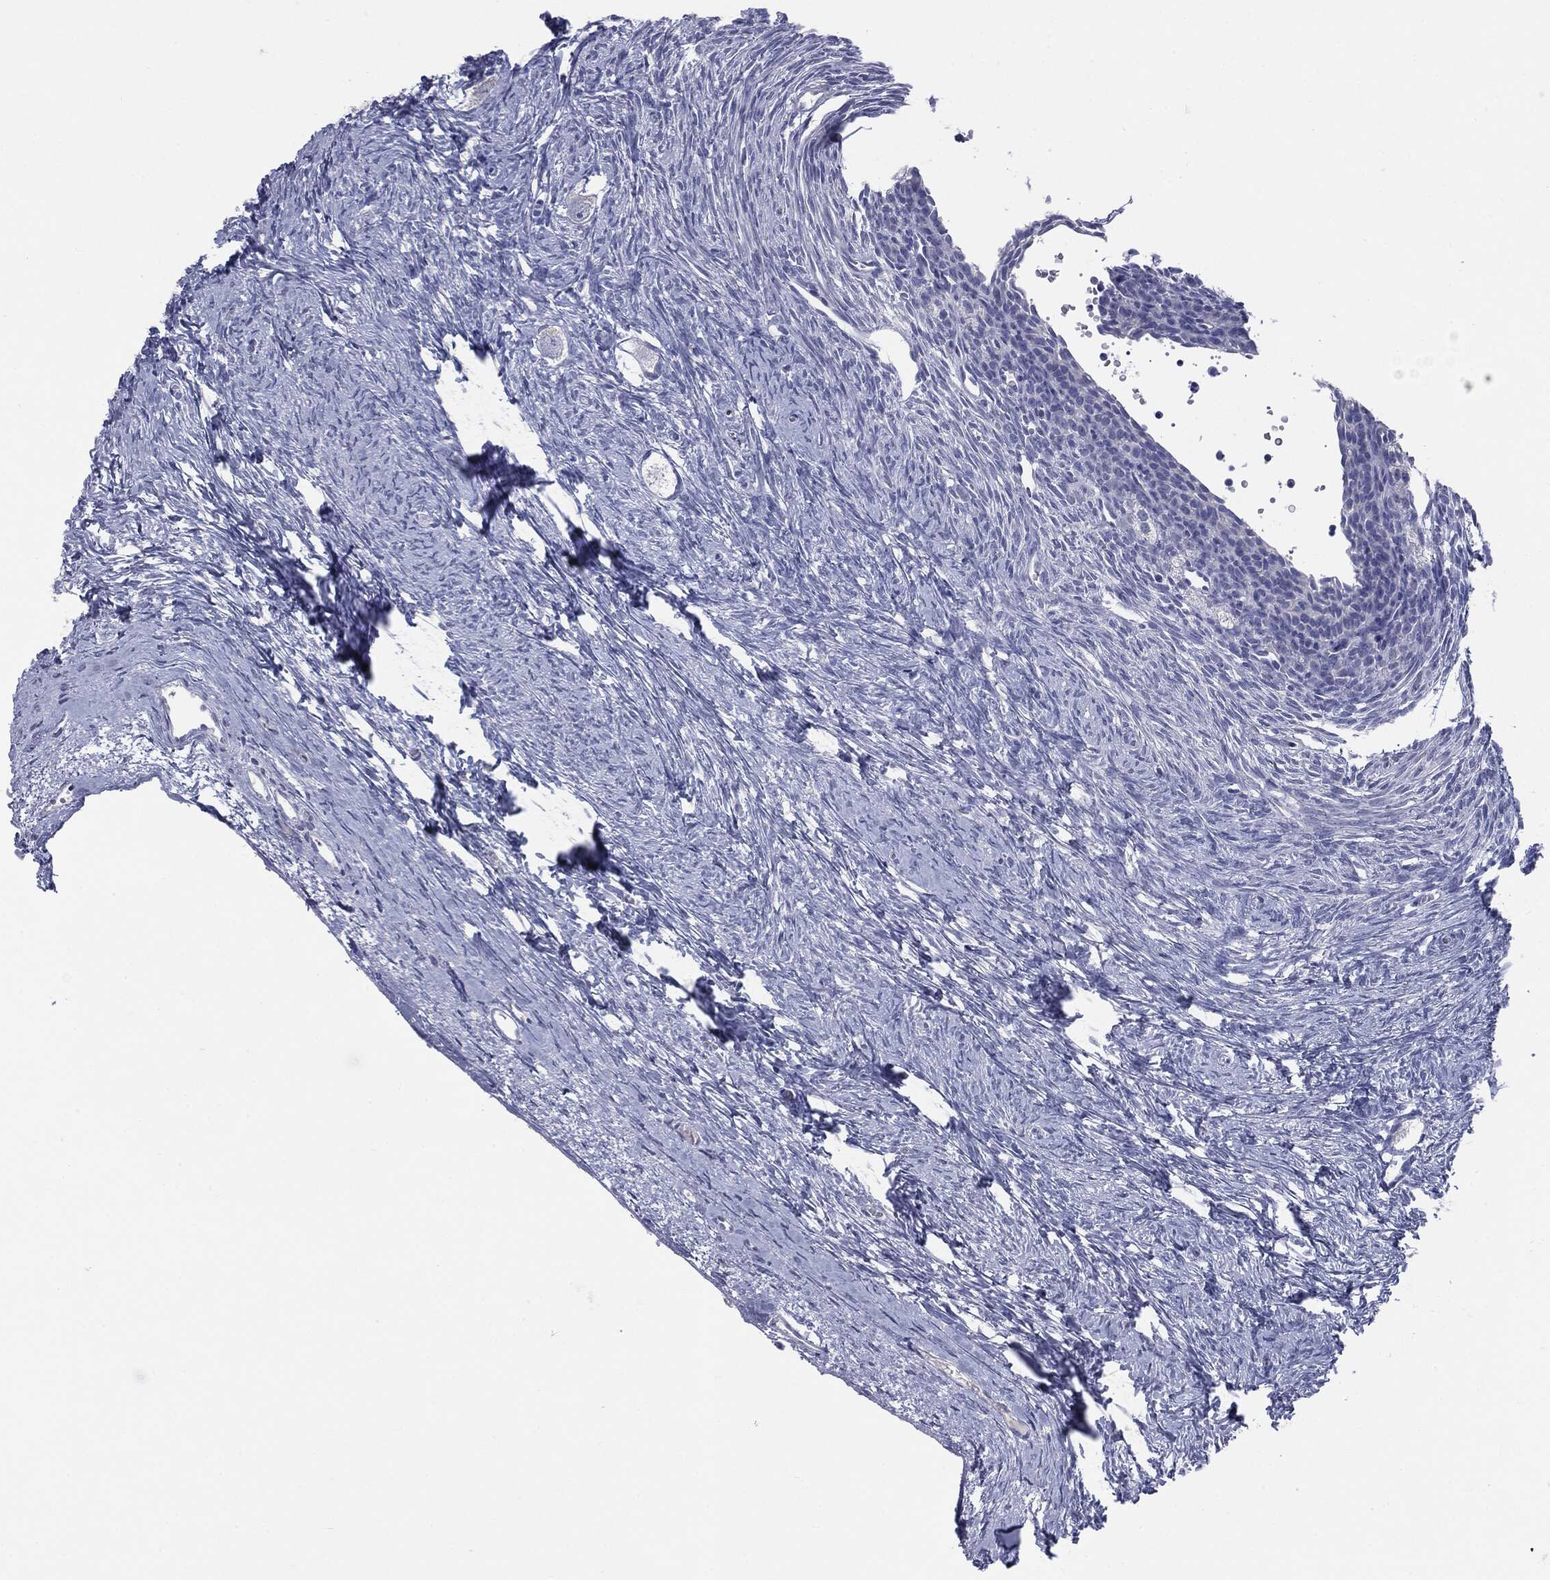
{"staining": {"intensity": "negative", "quantity": "none", "location": "none"}, "tissue": "ovary", "cell_type": "Follicle cells", "image_type": "normal", "snomed": [{"axis": "morphology", "description": "Normal tissue, NOS"}, {"axis": "topography", "description": "Ovary"}], "caption": "Follicle cells show no significant expression in normal ovary. (DAB (3,3'-diaminobenzidine) IHC, high magnification).", "gene": "TSHB", "patient": {"sex": "female", "age": 27}}